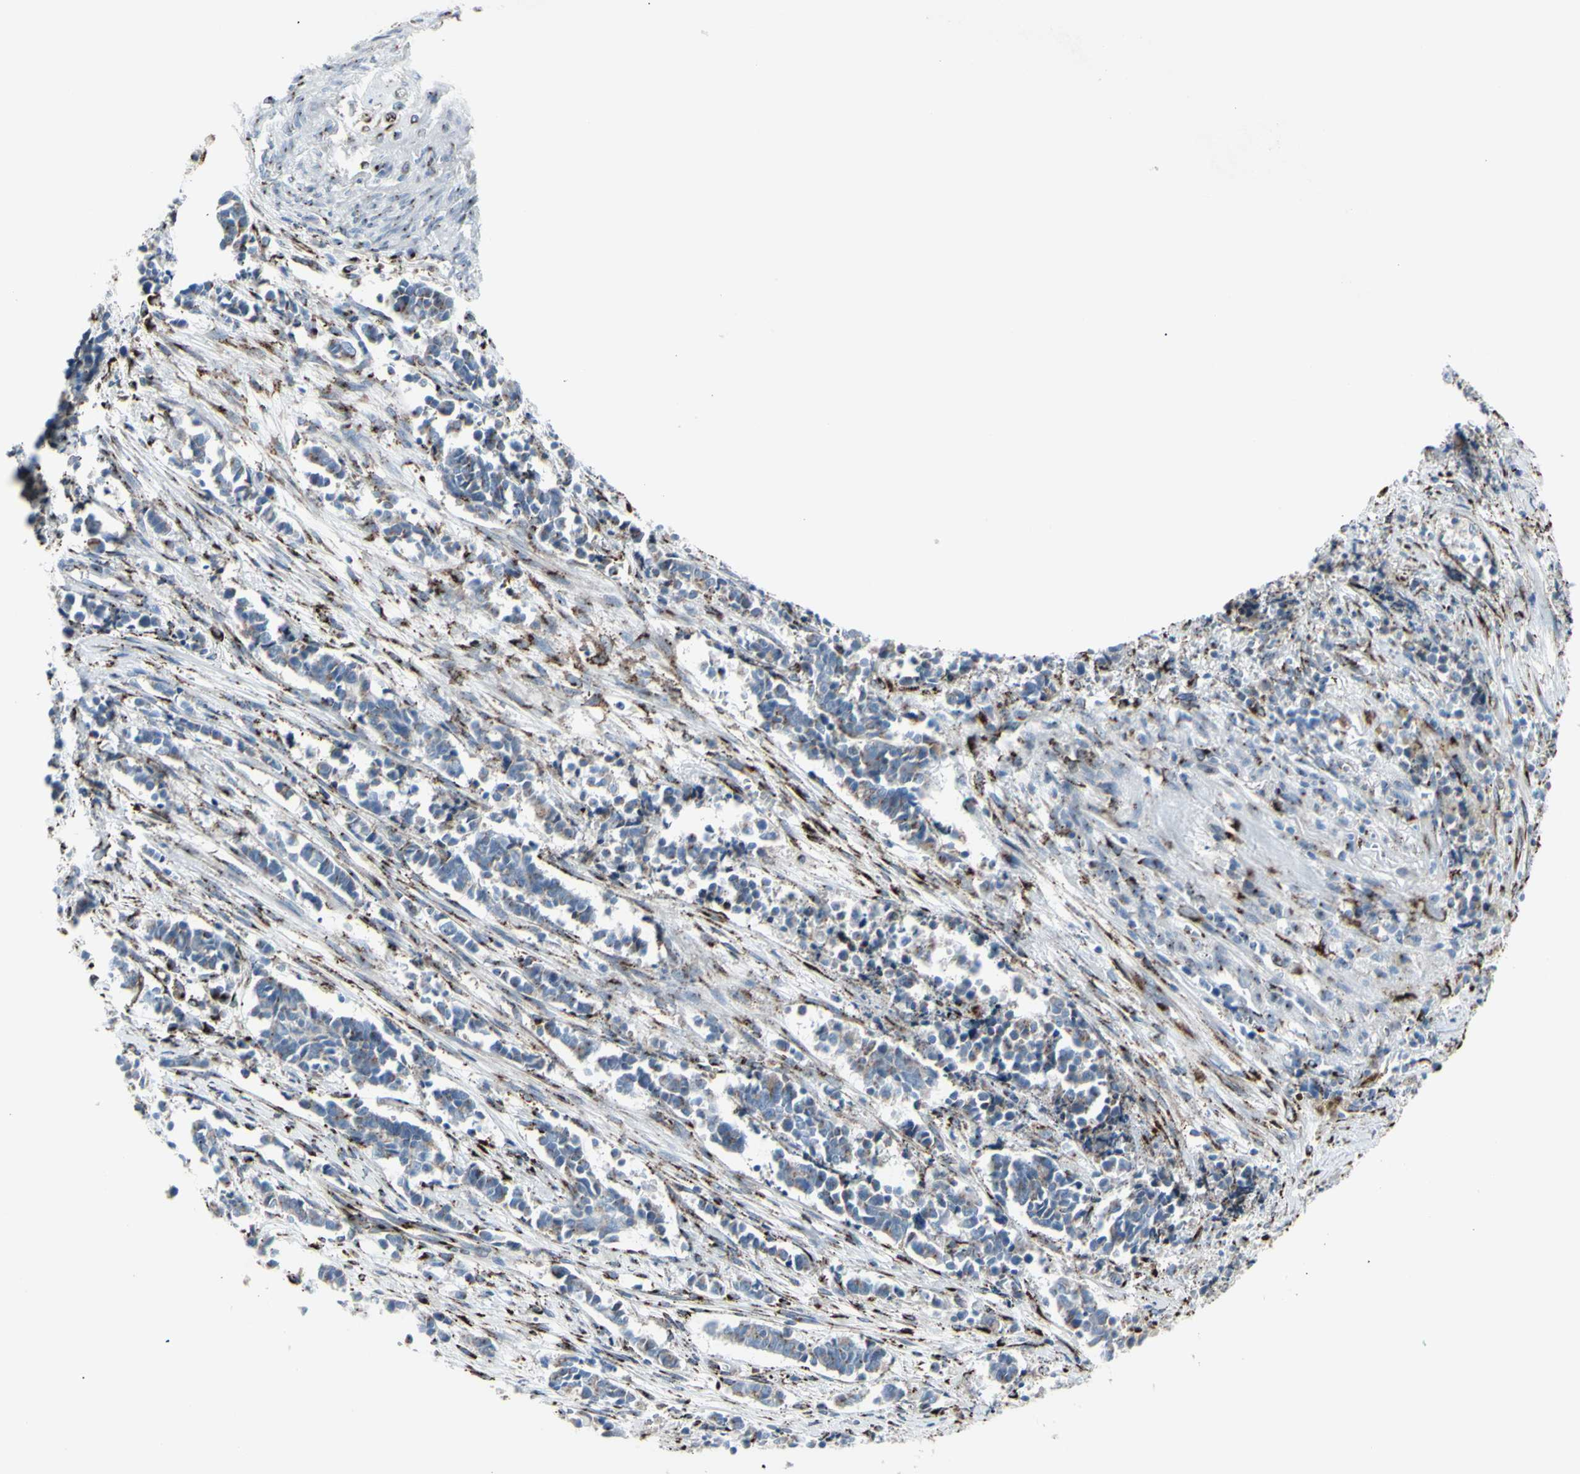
{"staining": {"intensity": "weak", "quantity": "<25%", "location": "cytoplasmic/membranous"}, "tissue": "cervical cancer", "cell_type": "Tumor cells", "image_type": "cancer", "snomed": [{"axis": "morphology", "description": "Normal tissue, NOS"}, {"axis": "morphology", "description": "Squamous cell carcinoma, NOS"}, {"axis": "topography", "description": "Cervix"}], "caption": "IHC histopathology image of human cervical cancer (squamous cell carcinoma) stained for a protein (brown), which displays no expression in tumor cells.", "gene": "GLG1", "patient": {"sex": "female", "age": 35}}